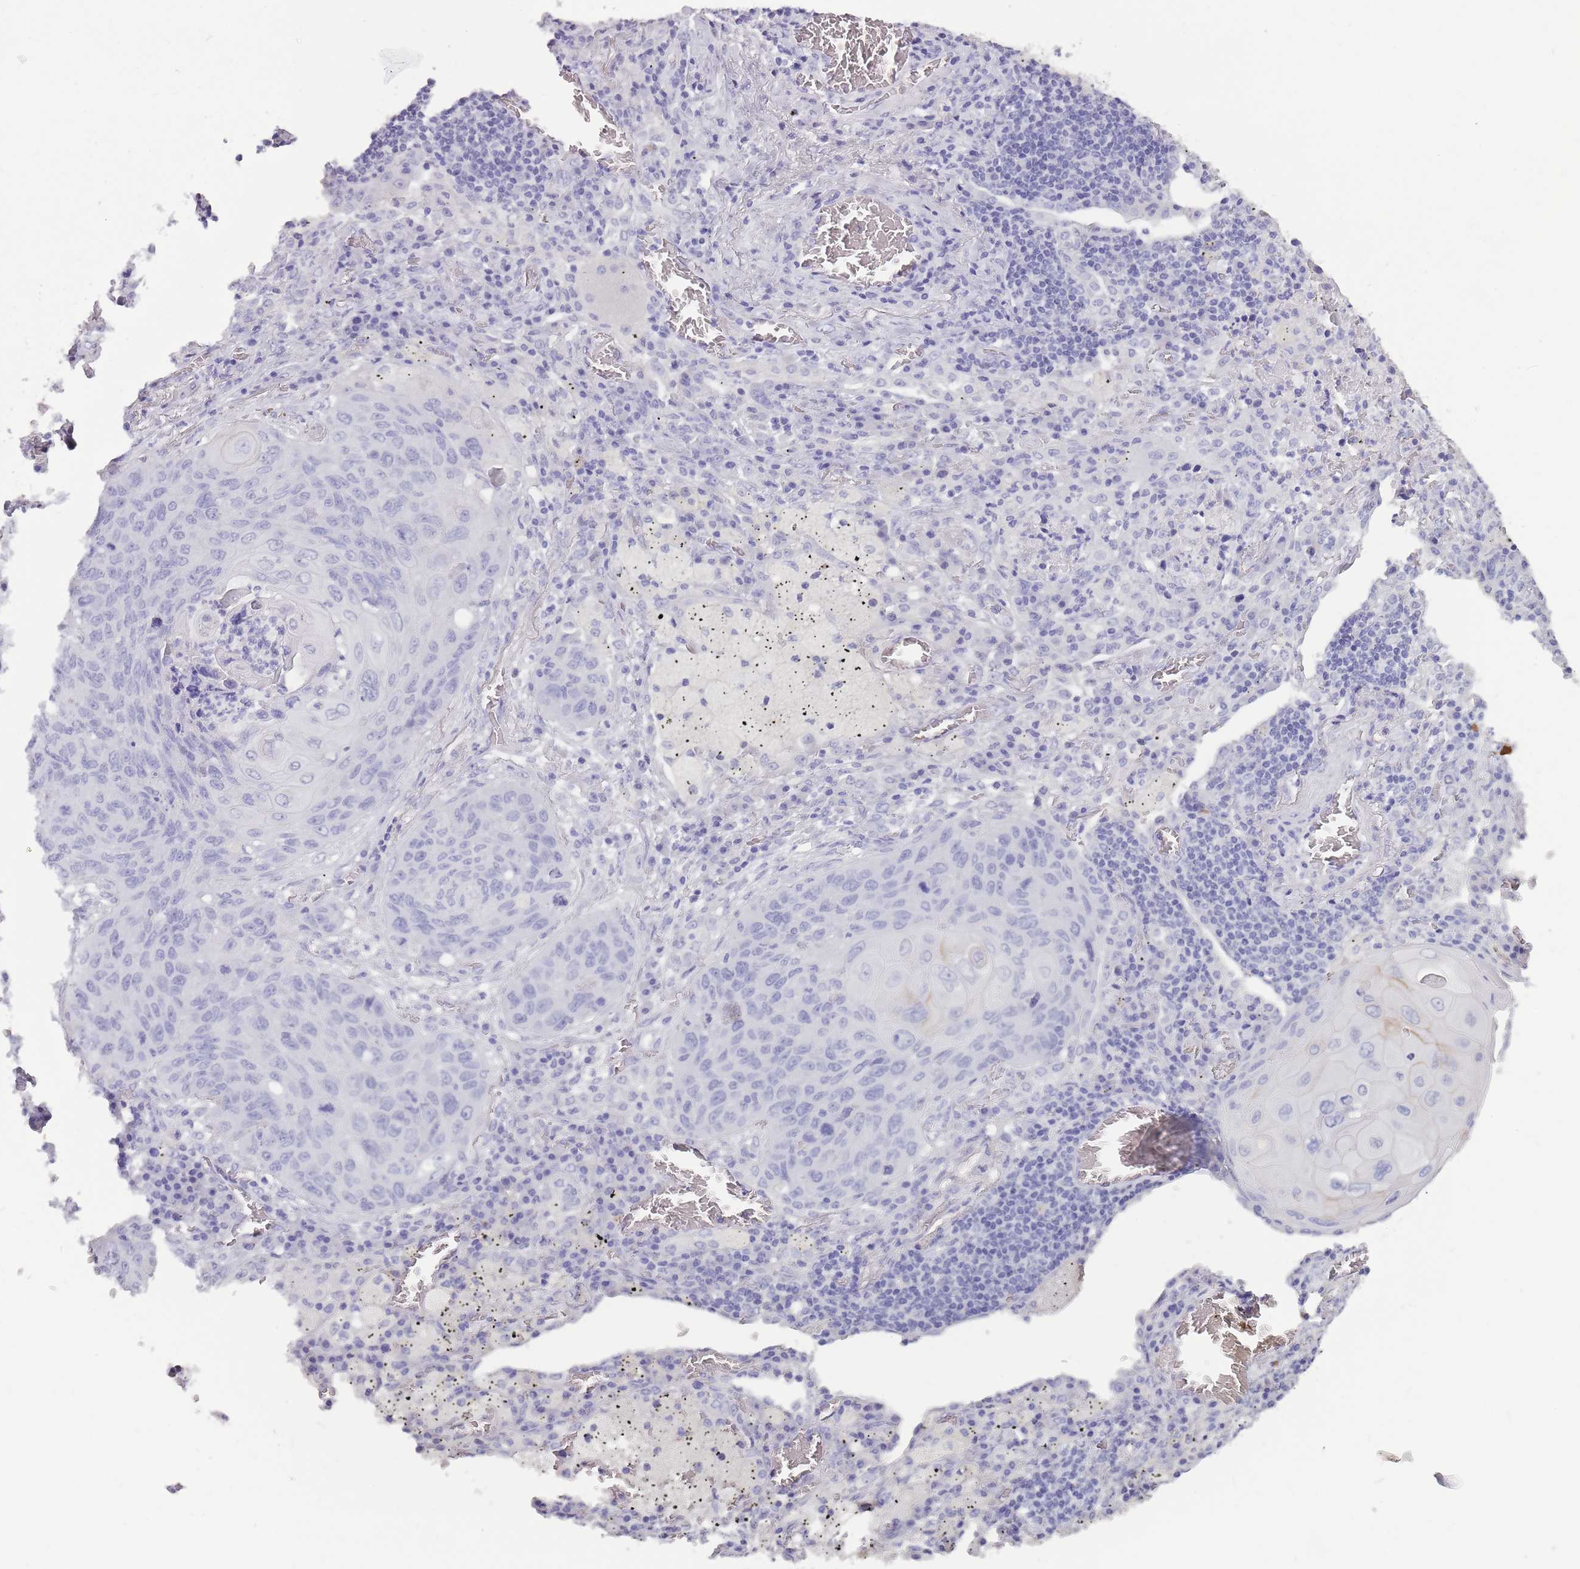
{"staining": {"intensity": "negative", "quantity": "none", "location": "none"}, "tissue": "lung cancer", "cell_type": "Tumor cells", "image_type": "cancer", "snomed": [{"axis": "morphology", "description": "Squamous cell carcinoma, NOS"}, {"axis": "topography", "description": "Lung"}], "caption": "The micrograph shows no significant staining in tumor cells of lung cancer (squamous cell carcinoma).", "gene": "TCP11", "patient": {"sex": "female", "age": 63}}